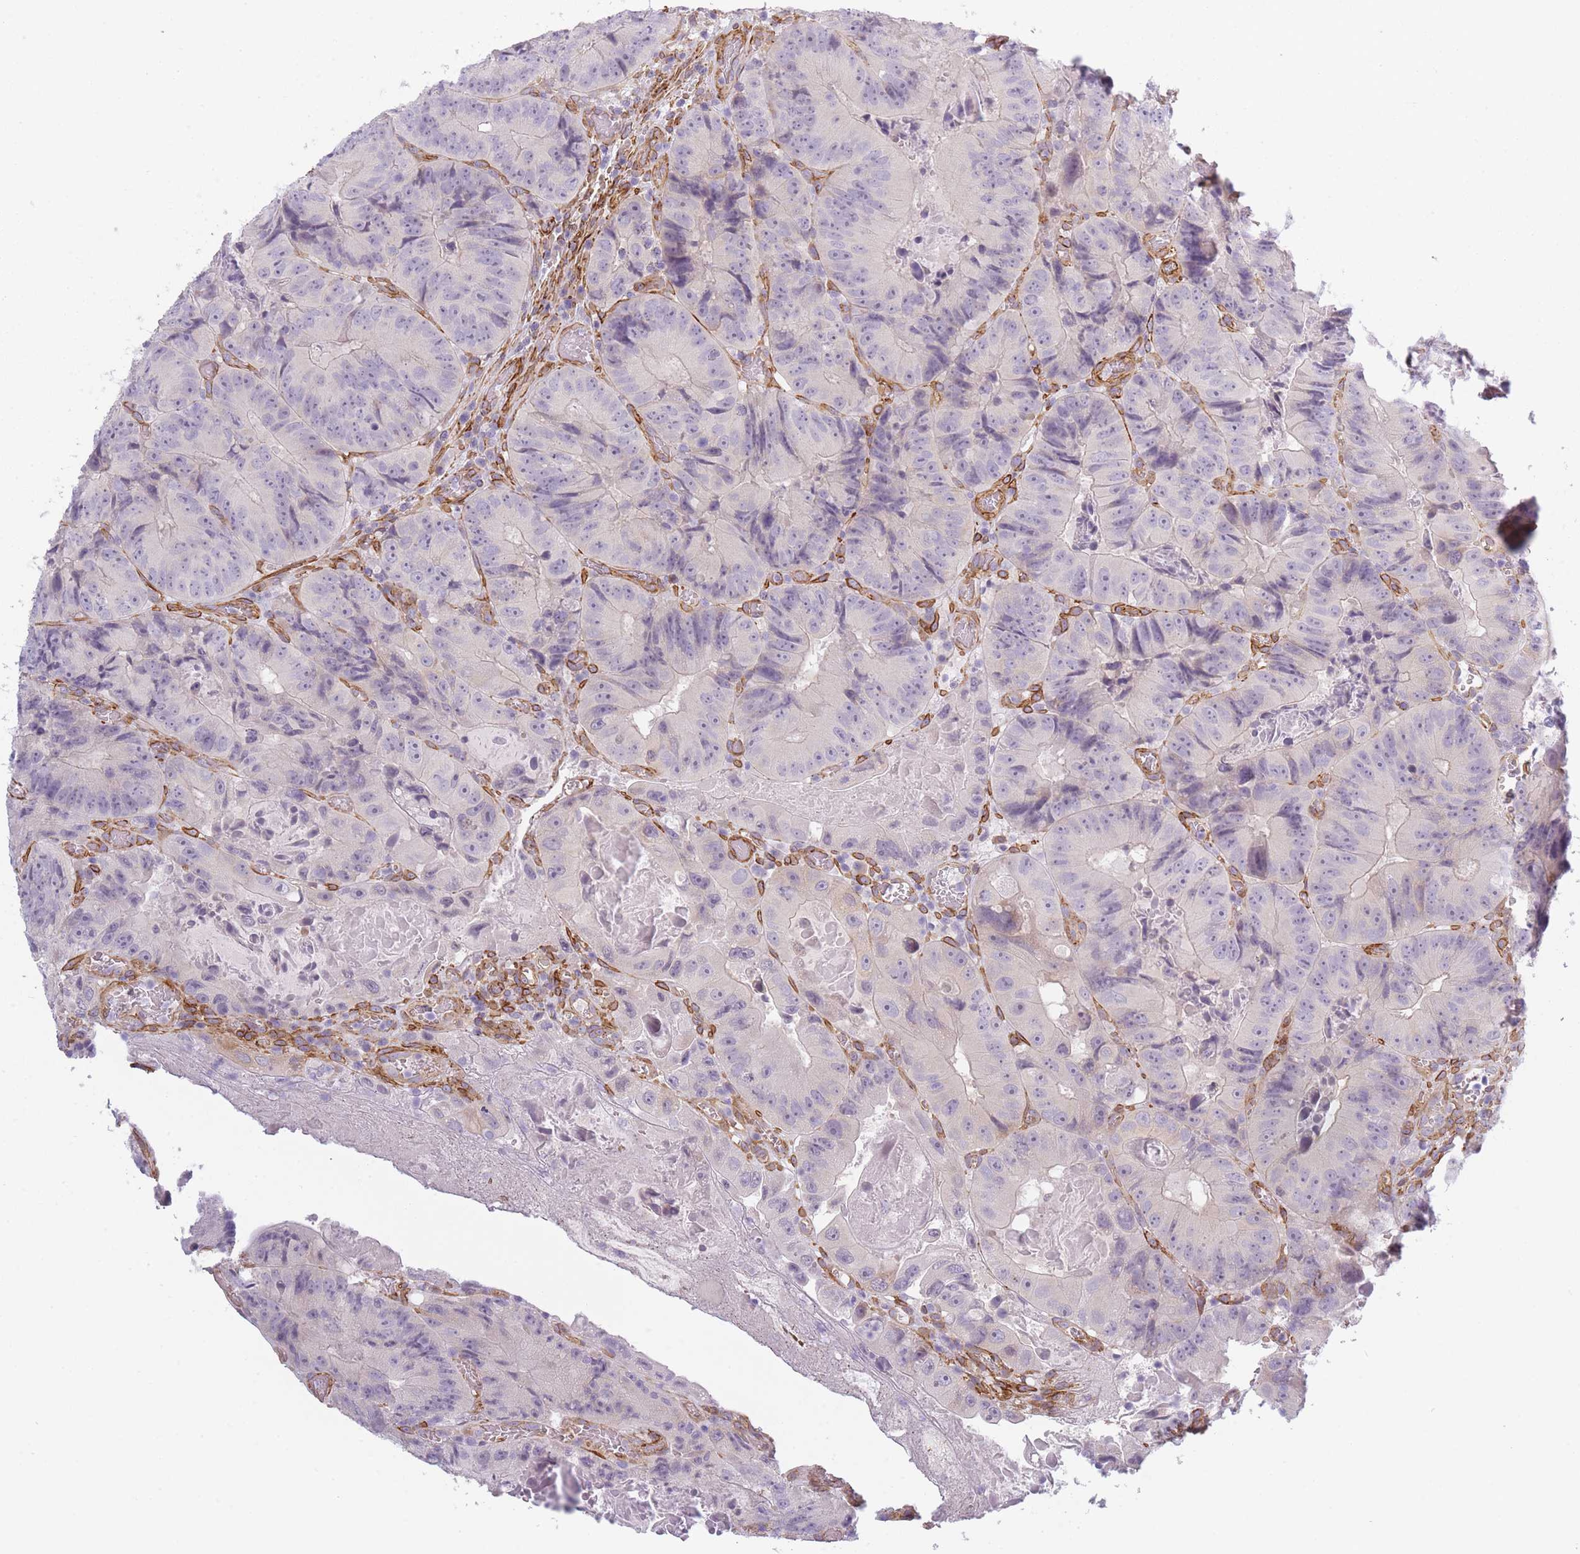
{"staining": {"intensity": "negative", "quantity": "none", "location": "none"}, "tissue": "colorectal cancer", "cell_type": "Tumor cells", "image_type": "cancer", "snomed": [{"axis": "morphology", "description": "Adenocarcinoma, NOS"}, {"axis": "topography", "description": "Colon"}], "caption": "High power microscopy image of an IHC micrograph of colorectal cancer (adenocarcinoma), revealing no significant expression in tumor cells.", "gene": "OR6B3", "patient": {"sex": "female", "age": 86}}